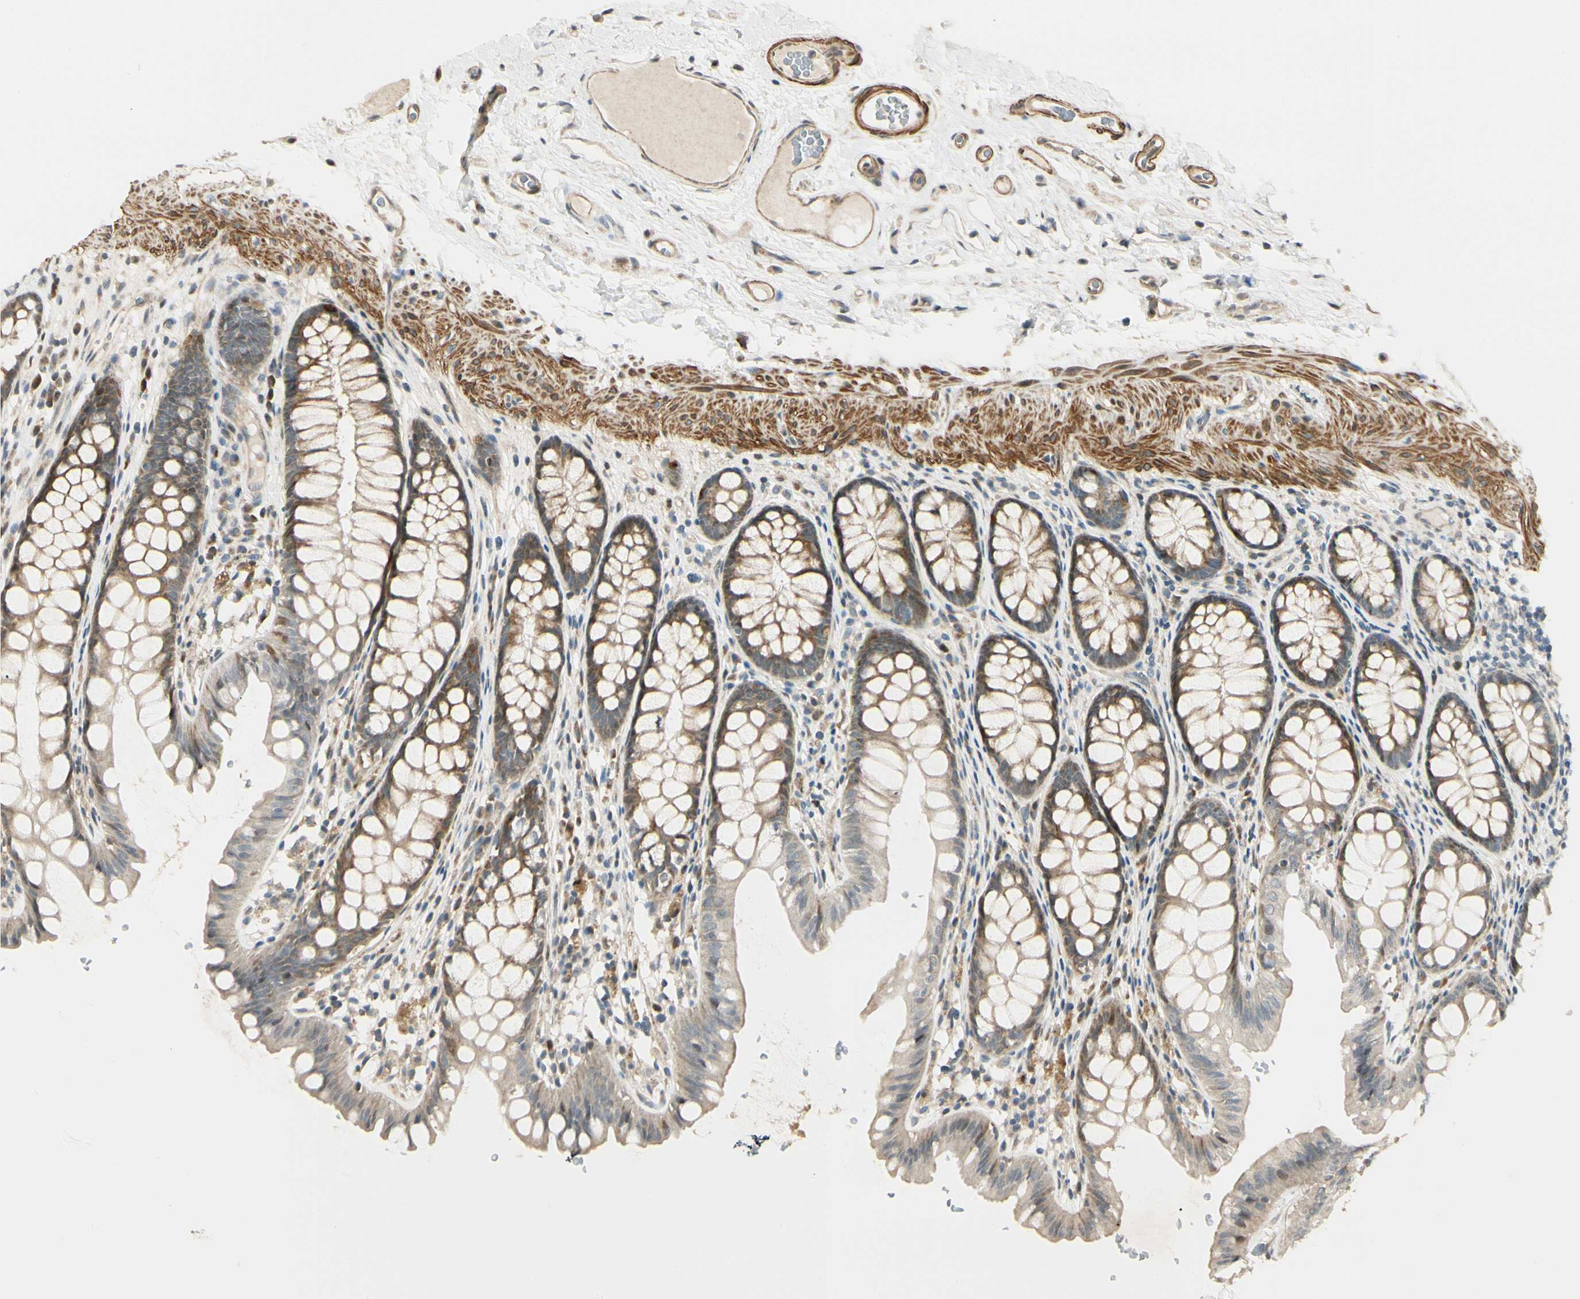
{"staining": {"intensity": "moderate", "quantity": ">75%", "location": "cytoplasmic/membranous"}, "tissue": "colon", "cell_type": "Endothelial cells", "image_type": "normal", "snomed": [{"axis": "morphology", "description": "Normal tissue, NOS"}, {"axis": "topography", "description": "Colon"}], "caption": "Colon stained with DAB immunohistochemistry (IHC) demonstrates medium levels of moderate cytoplasmic/membranous staining in approximately >75% of endothelial cells. The staining was performed using DAB (3,3'-diaminobenzidine) to visualize the protein expression in brown, while the nuclei were stained in blue with hematoxylin (Magnification: 20x).", "gene": "P4HA3", "patient": {"sex": "female", "age": 55}}